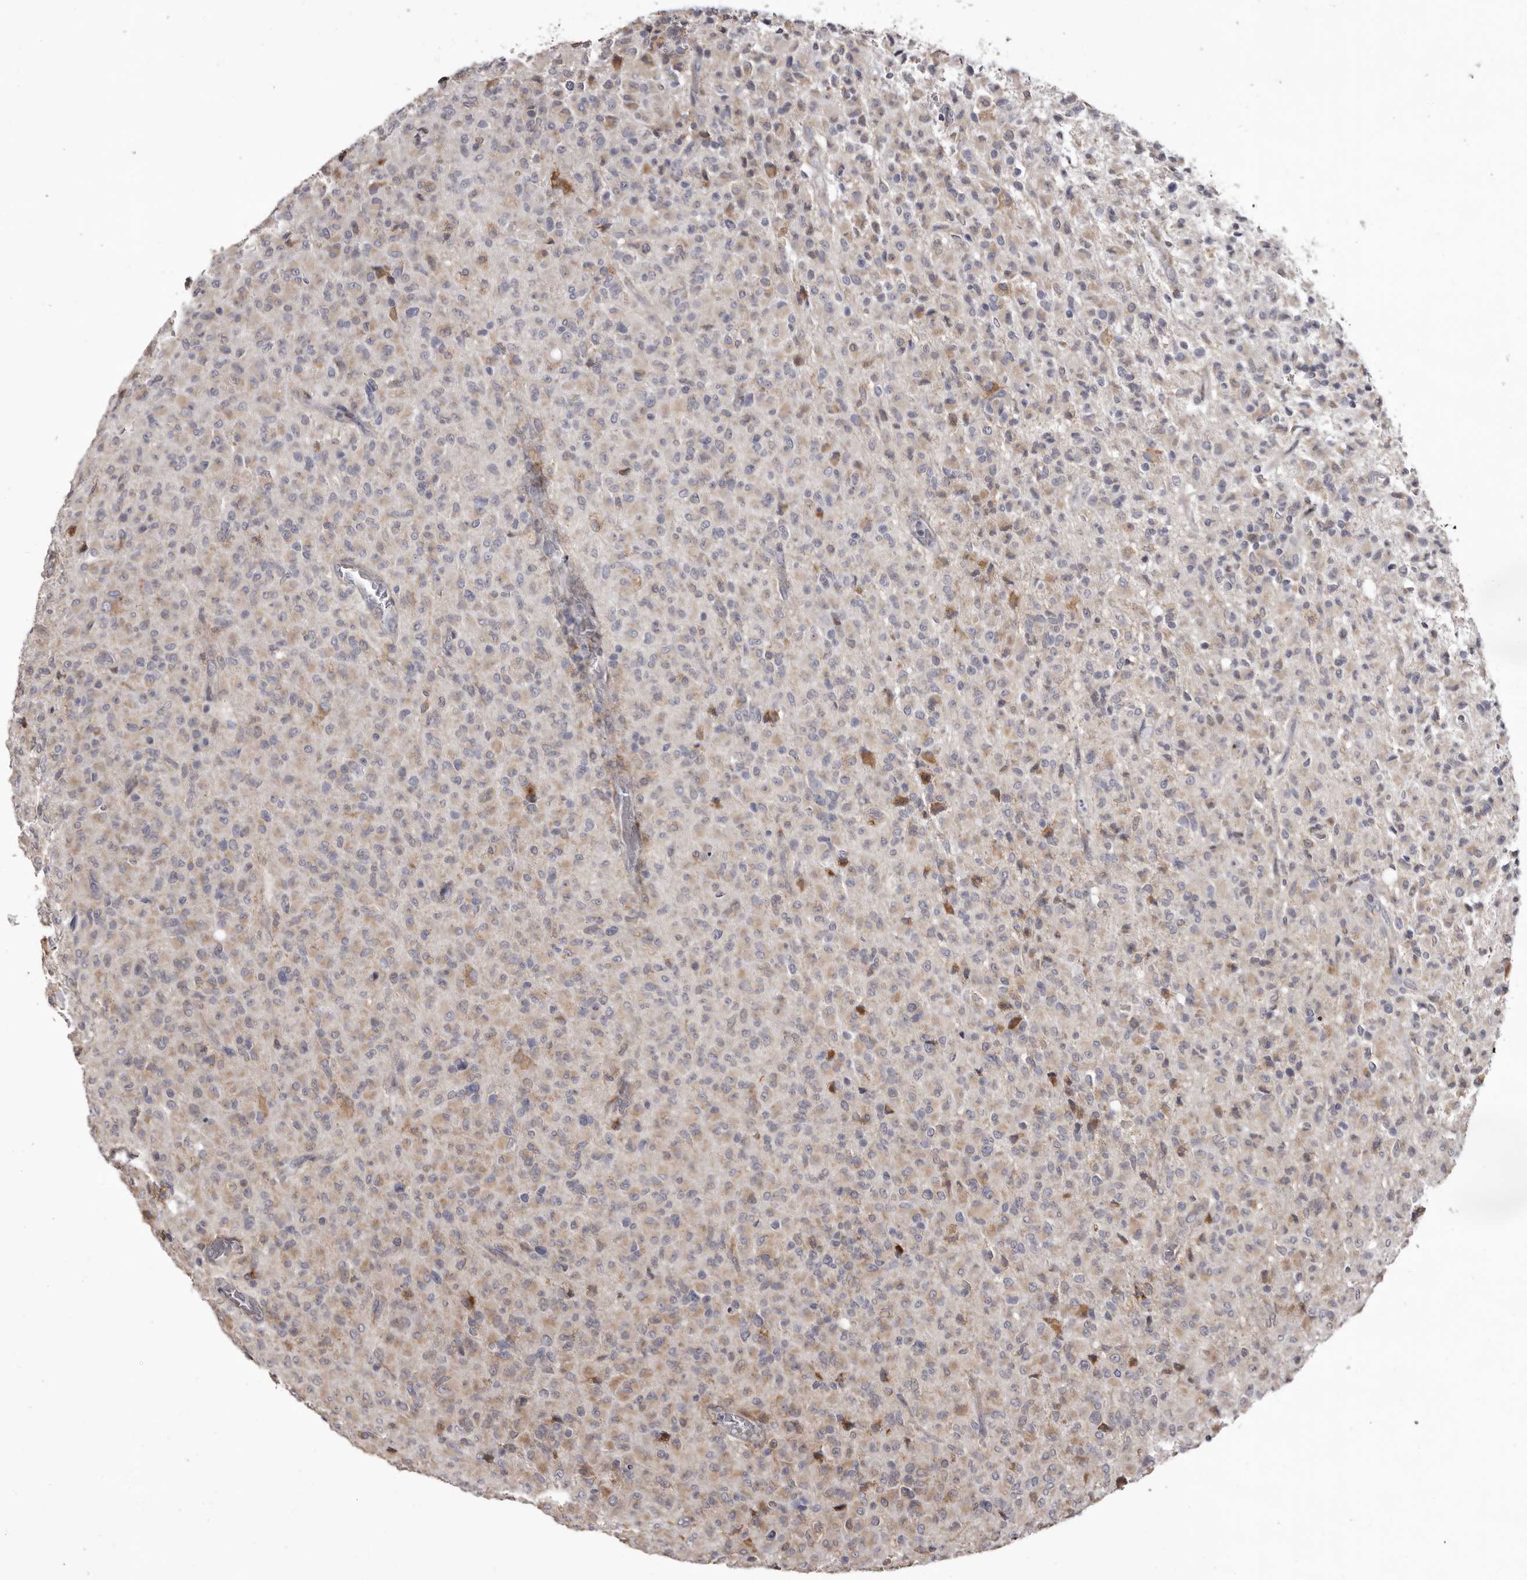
{"staining": {"intensity": "moderate", "quantity": "<25%", "location": "cytoplasmic/membranous"}, "tissue": "glioma", "cell_type": "Tumor cells", "image_type": "cancer", "snomed": [{"axis": "morphology", "description": "Glioma, malignant, High grade"}, {"axis": "topography", "description": "Brain"}], "caption": "This image reveals immunohistochemistry (IHC) staining of human glioma, with low moderate cytoplasmic/membranous positivity in approximately <25% of tumor cells.", "gene": "PIGX", "patient": {"sex": "female", "age": 57}}